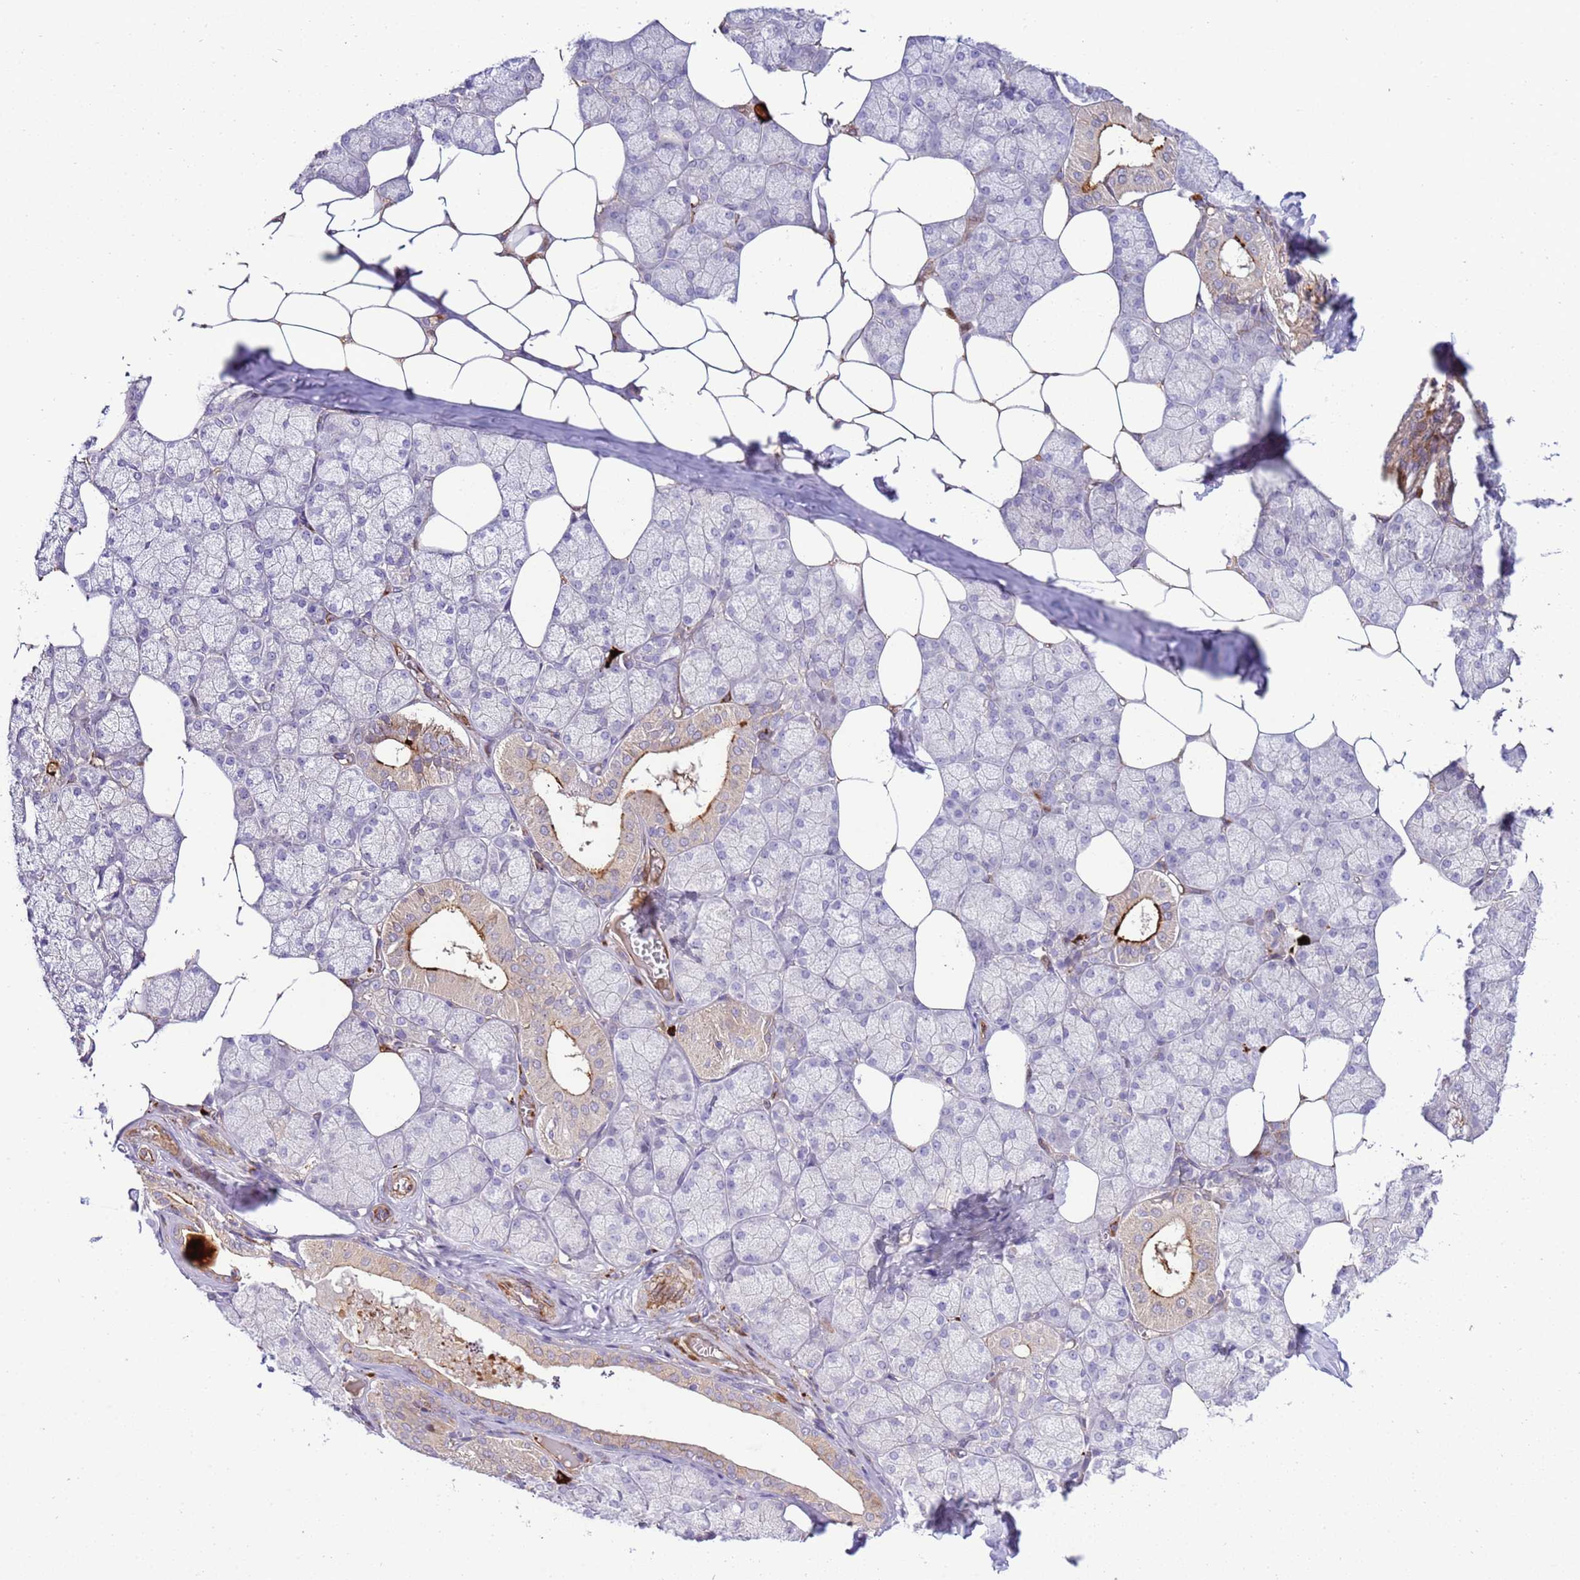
{"staining": {"intensity": "strong", "quantity": "<25%", "location": "cytoplasmic/membranous"}, "tissue": "salivary gland", "cell_type": "Glandular cells", "image_type": "normal", "snomed": [{"axis": "morphology", "description": "Normal tissue, NOS"}, {"axis": "topography", "description": "Salivary gland"}], "caption": "A brown stain shows strong cytoplasmic/membranous staining of a protein in glandular cells of normal human salivary gland. (IHC, brightfield microscopy, high magnification).", "gene": "ZNF624", "patient": {"sex": "male", "age": 62}}